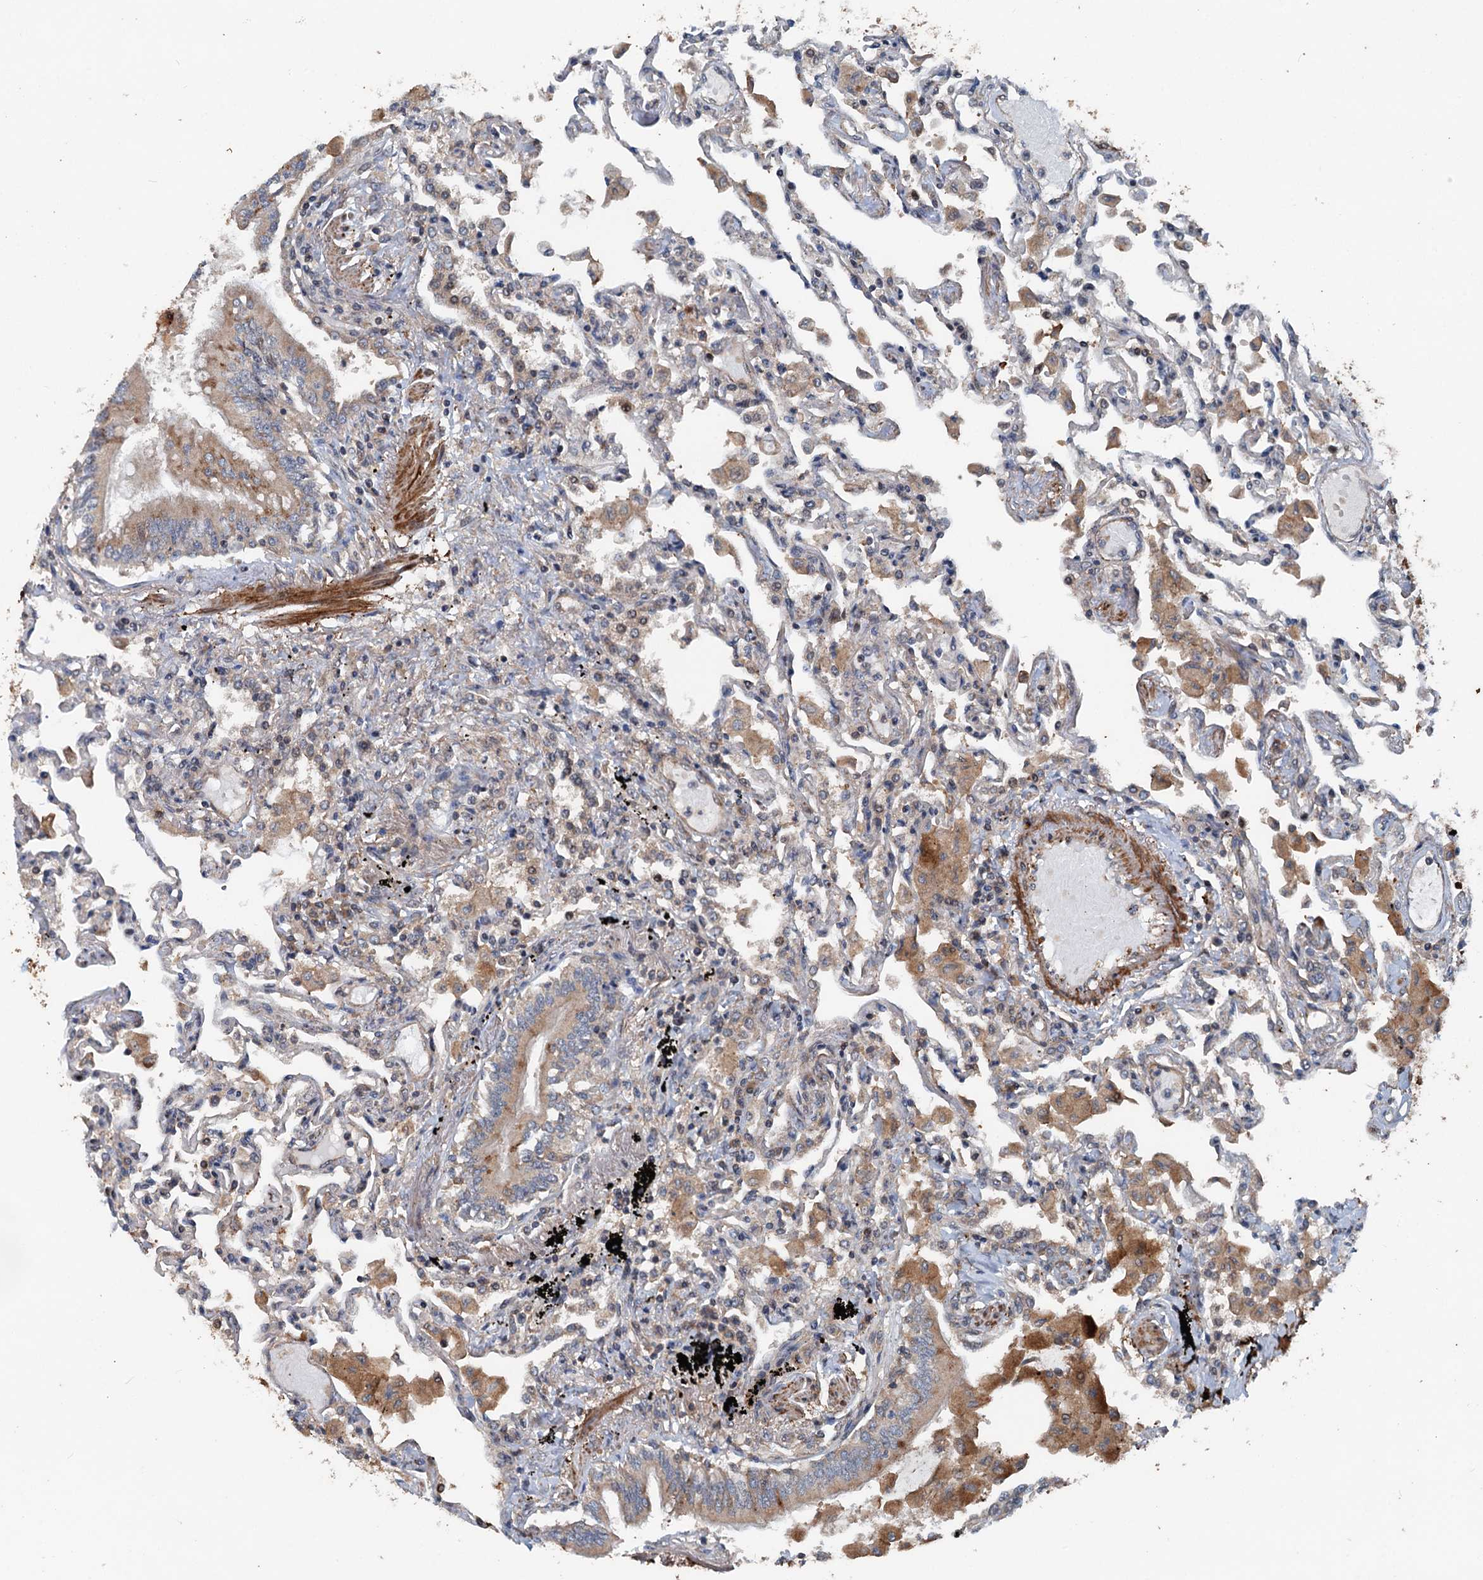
{"staining": {"intensity": "moderate", "quantity": "<25%", "location": "cytoplasmic/membranous"}, "tissue": "lung", "cell_type": "Alveolar cells", "image_type": "normal", "snomed": [{"axis": "morphology", "description": "Normal tissue, NOS"}, {"axis": "topography", "description": "Bronchus"}, {"axis": "topography", "description": "Lung"}], "caption": "Immunohistochemical staining of benign human lung reveals <25% levels of moderate cytoplasmic/membranous protein positivity in about <25% of alveolar cells.", "gene": "TEDC1", "patient": {"sex": "female", "age": 49}}